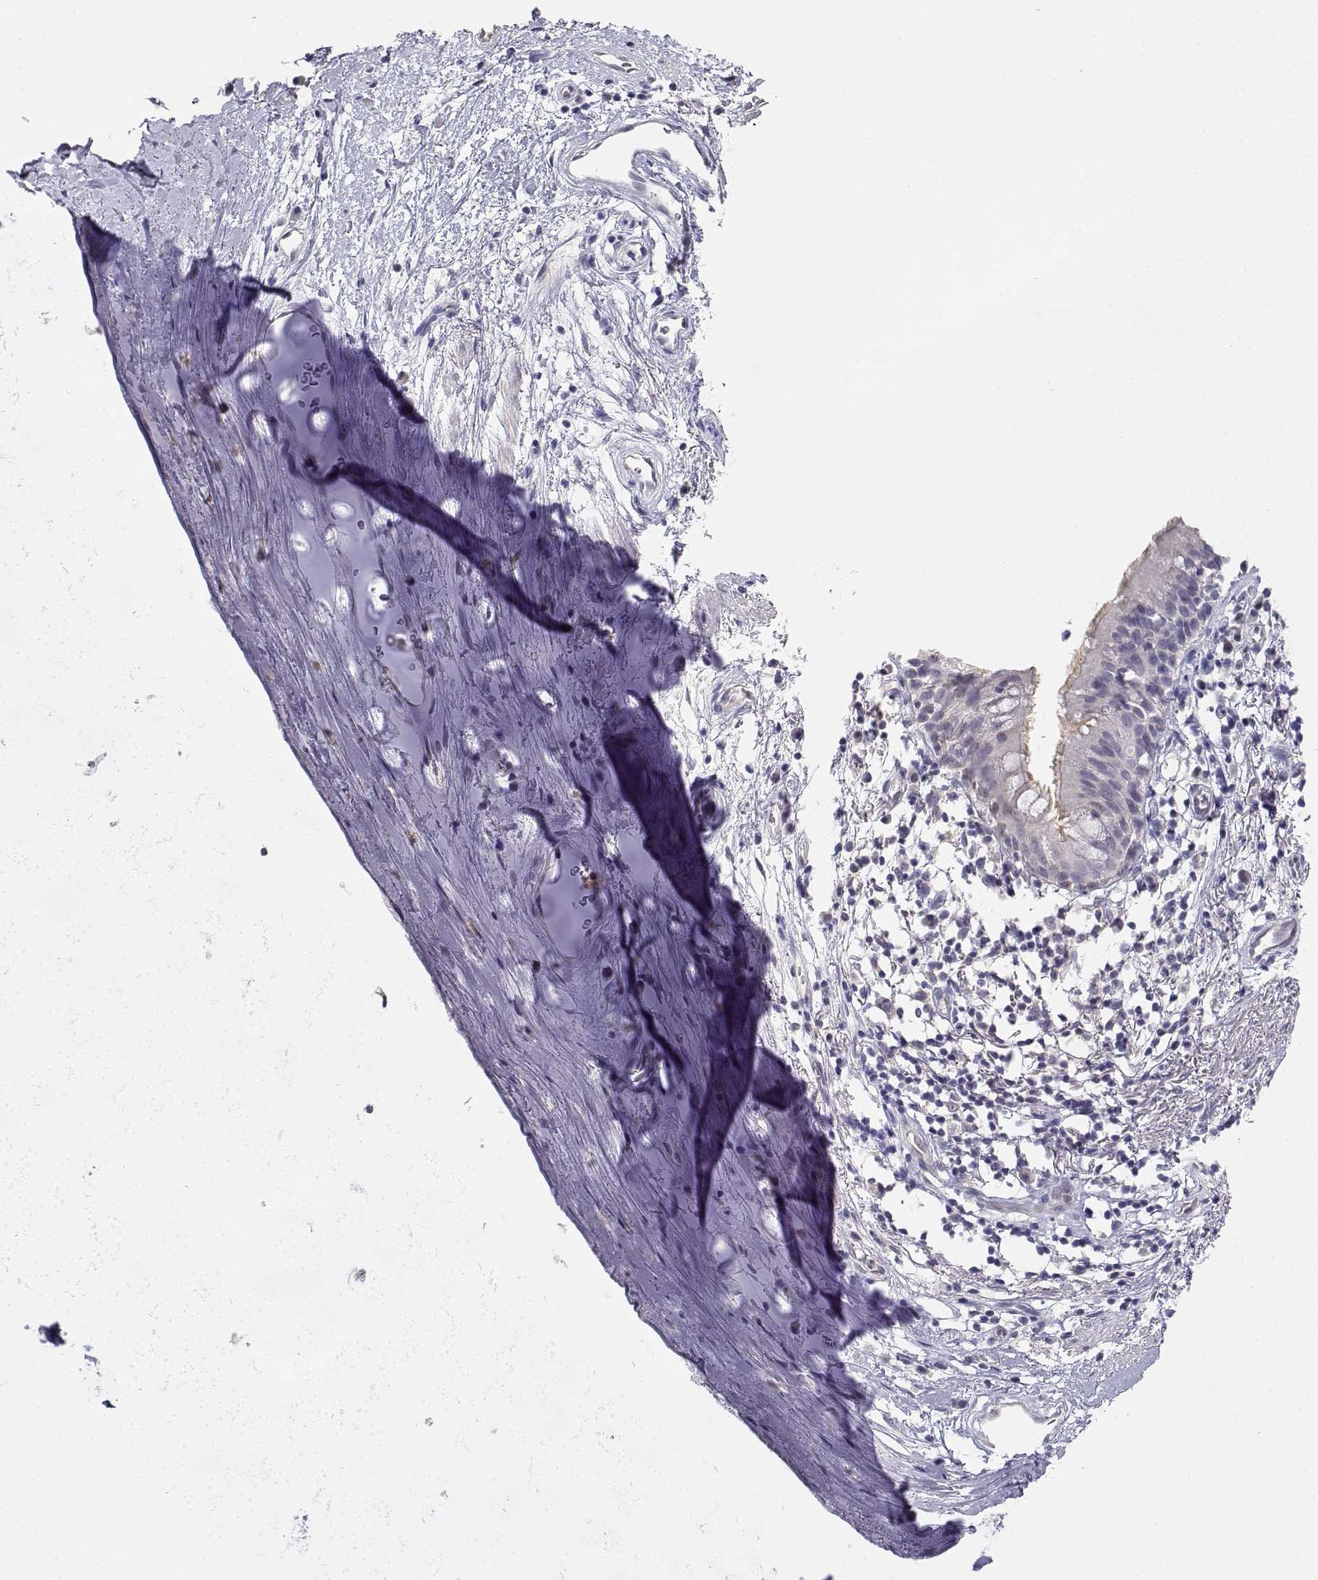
{"staining": {"intensity": "weak", "quantity": ">75%", "location": "cytoplasmic/membranous"}, "tissue": "bronchus", "cell_type": "Respiratory epithelial cells", "image_type": "normal", "snomed": [{"axis": "morphology", "description": "Normal tissue, NOS"}, {"axis": "topography", "description": "Cartilage tissue"}, {"axis": "topography", "description": "Bronchus"}], "caption": "Respiratory epithelial cells display low levels of weak cytoplasmic/membranous expression in about >75% of cells in normal human bronchus.", "gene": "ADA", "patient": {"sex": "male", "age": 58}}